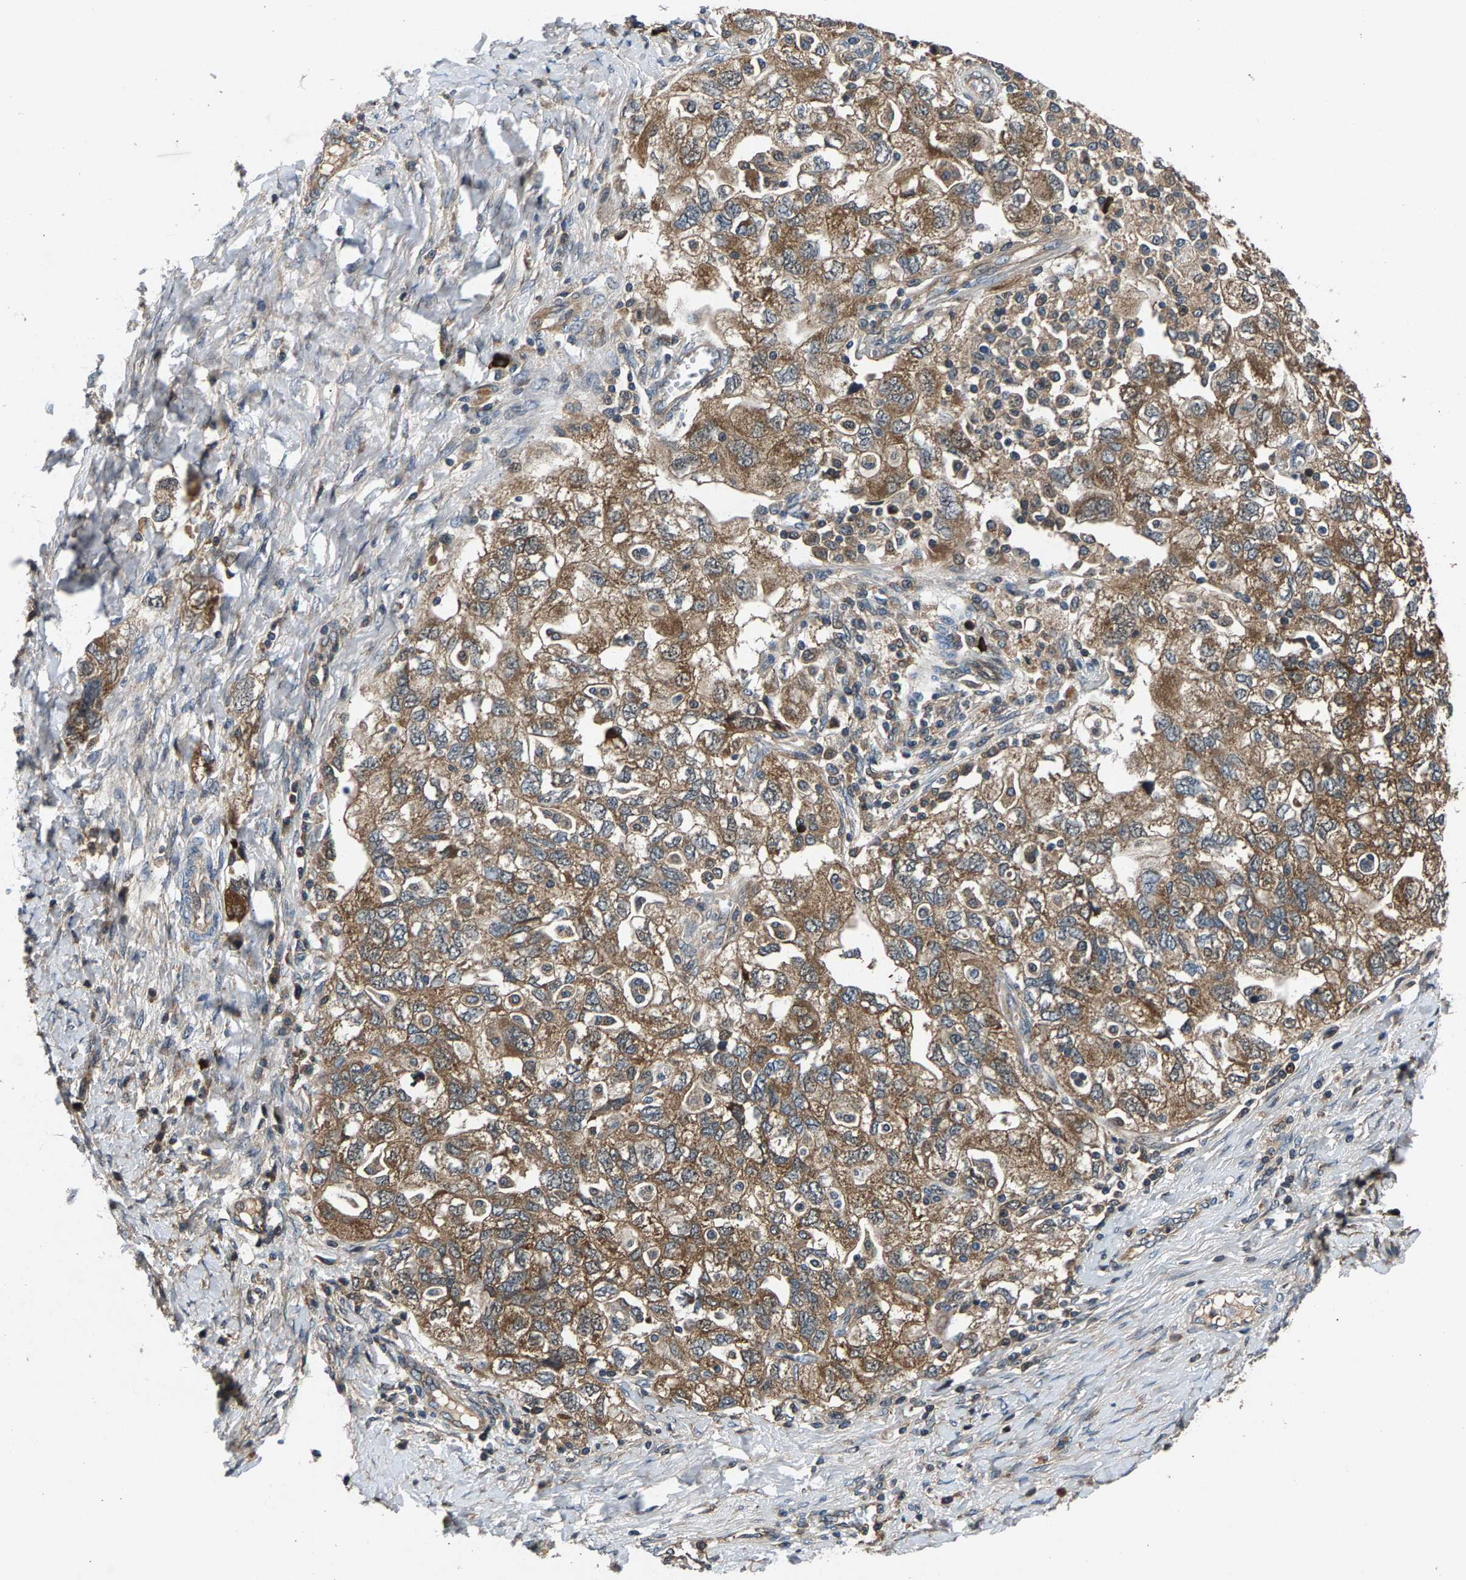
{"staining": {"intensity": "moderate", "quantity": ">75%", "location": "cytoplasmic/membranous"}, "tissue": "ovarian cancer", "cell_type": "Tumor cells", "image_type": "cancer", "snomed": [{"axis": "morphology", "description": "Carcinoma, NOS"}, {"axis": "morphology", "description": "Cystadenocarcinoma, serous, NOS"}, {"axis": "topography", "description": "Ovary"}], "caption": "The immunohistochemical stain labels moderate cytoplasmic/membranous positivity in tumor cells of ovarian carcinoma tissue.", "gene": "FAM78A", "patient": {"sex": "female", "age": 69}}